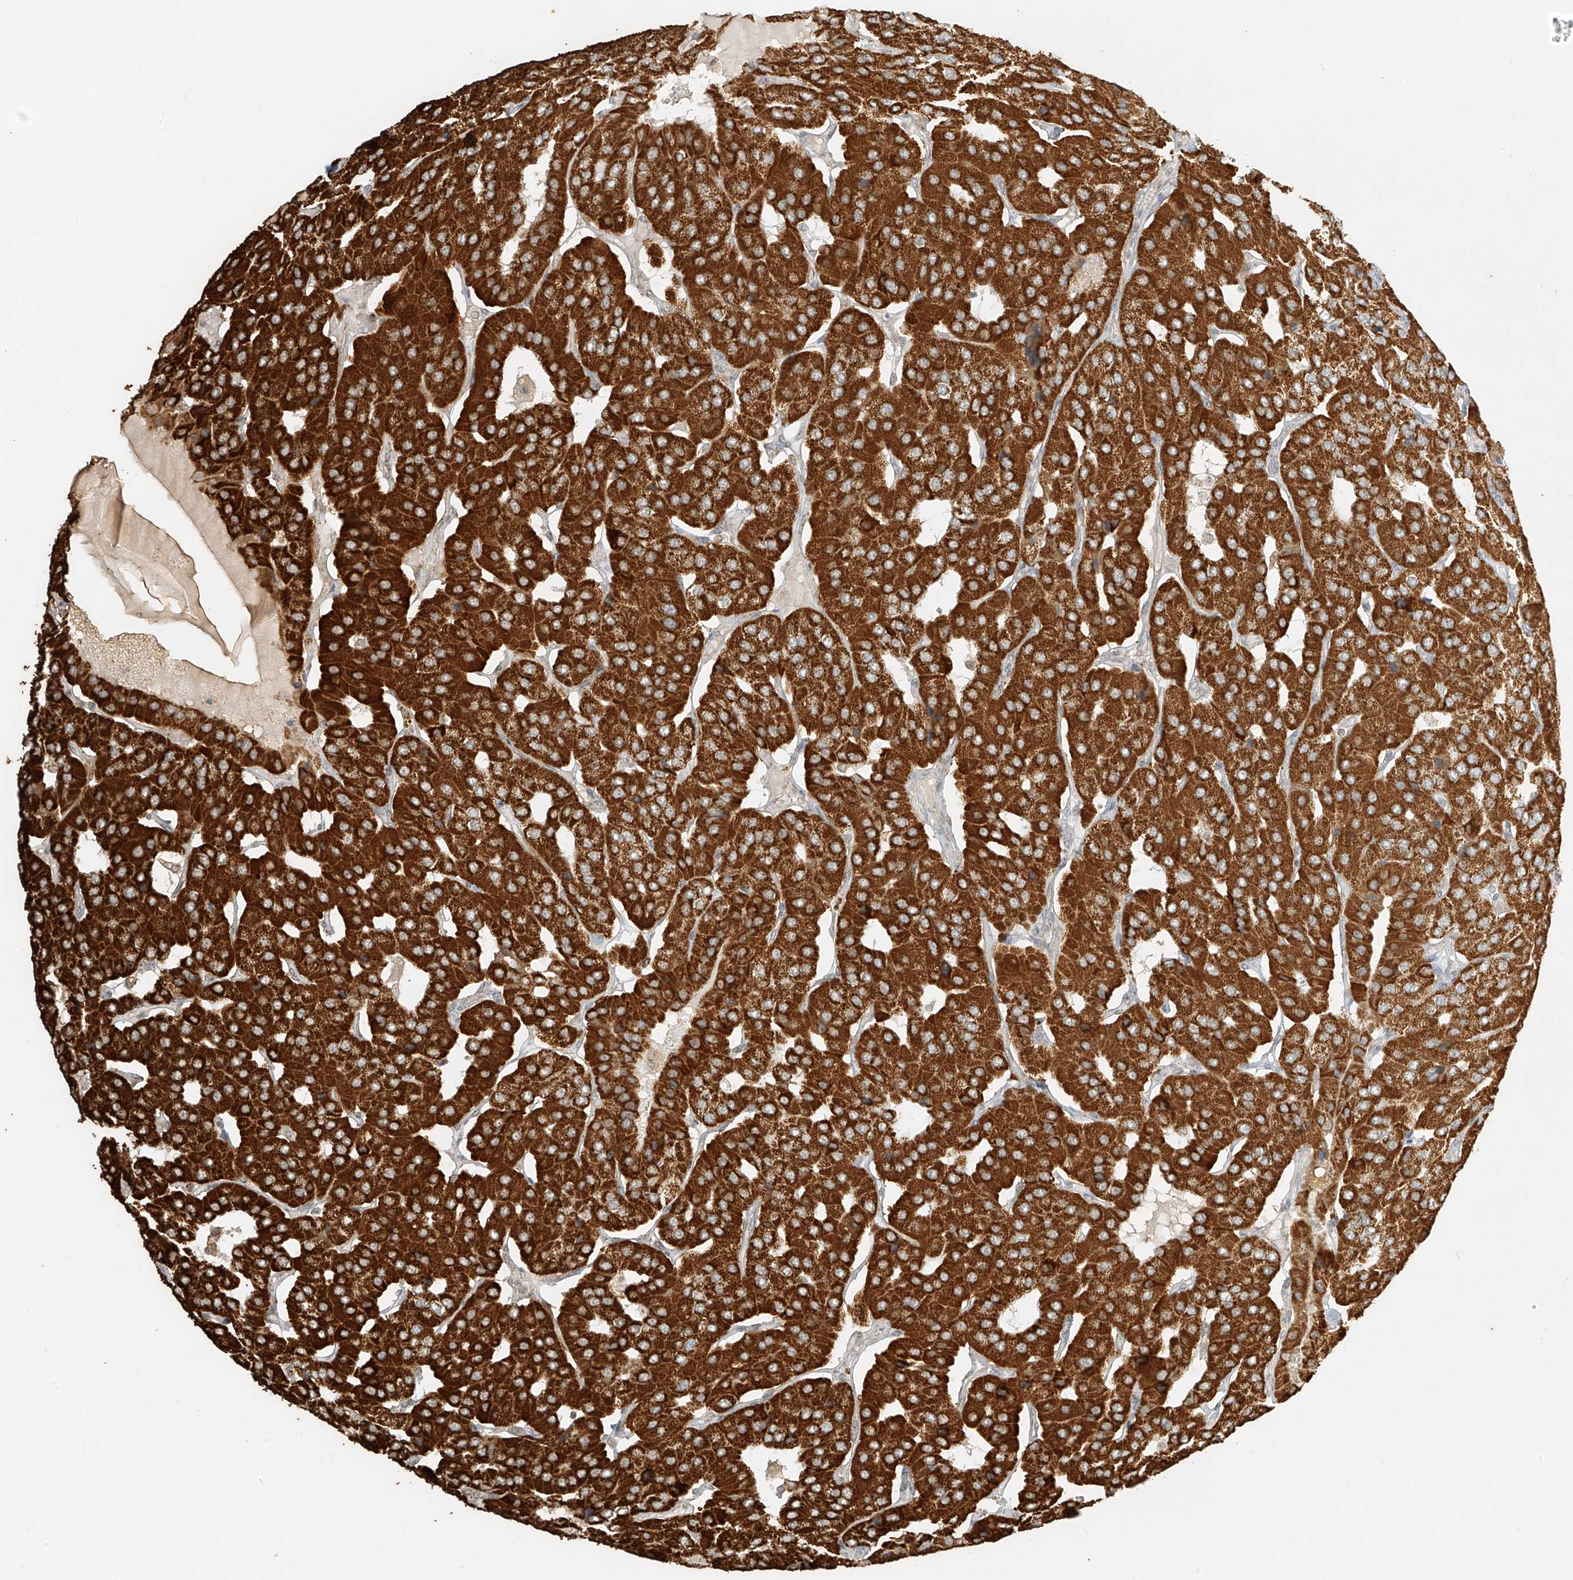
{"staining": {"intensity": "strong", "quantity": ">75%", "location": "cytoplasmic/membranous"}, "tissue": "parathyroid gland", "cell_type": "Glandular cells", "image_type": "normal", "snomed": [{"axis": "morphology", "description": "Normal tissue, NOS"}, {"axis": "morphology", "description": "Adenoma, NOS"}, {"axis": "topography", "description": "Parathyroid gland"}], "caption": "Strong cytoplasmic/membranous staining for a protein is present in about >75% of glandular cells of normal parathyroid gland using IHC.", "gene": "MIPEP", "patient": {"sex": "female", "age": 86}}